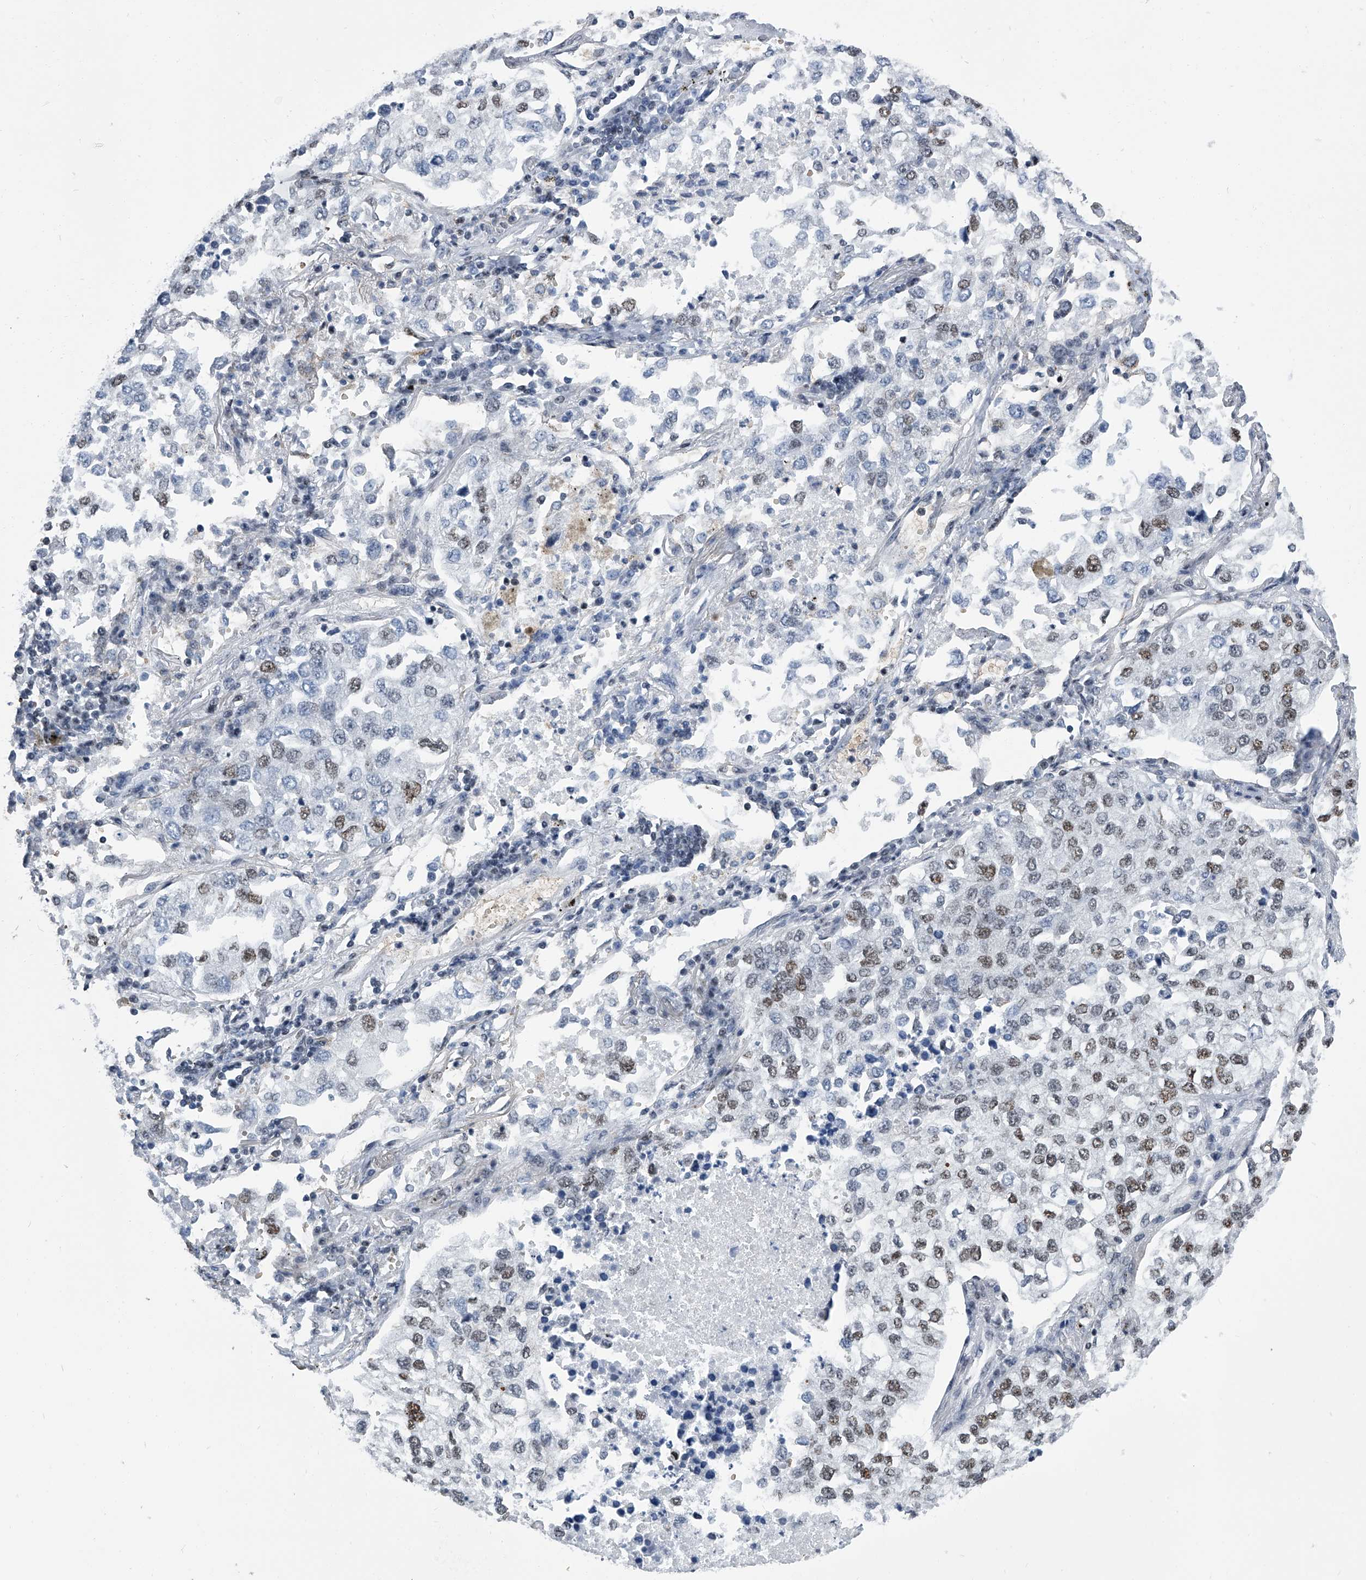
{"staining": {"intensity": "moderate", "quantity": "25%-75%", "location": "nuclear"}, "tissue": "lung cancer", "cell_type": "Tumor cells", "image_type": "cancer", "snomed": [{"axis": "morphology", "description": "Adenocarcinoma, NOS"}, {"axis": "topography", "description": "Lung"}], "caption": "Moderate nuclear positivity for a protein is identified in approximately 25%-75% of tumor cells of adenocarcinoma (lung) using IHC.", "gene": "SIM2", "patient": {"sex": "male", "age": 63}}